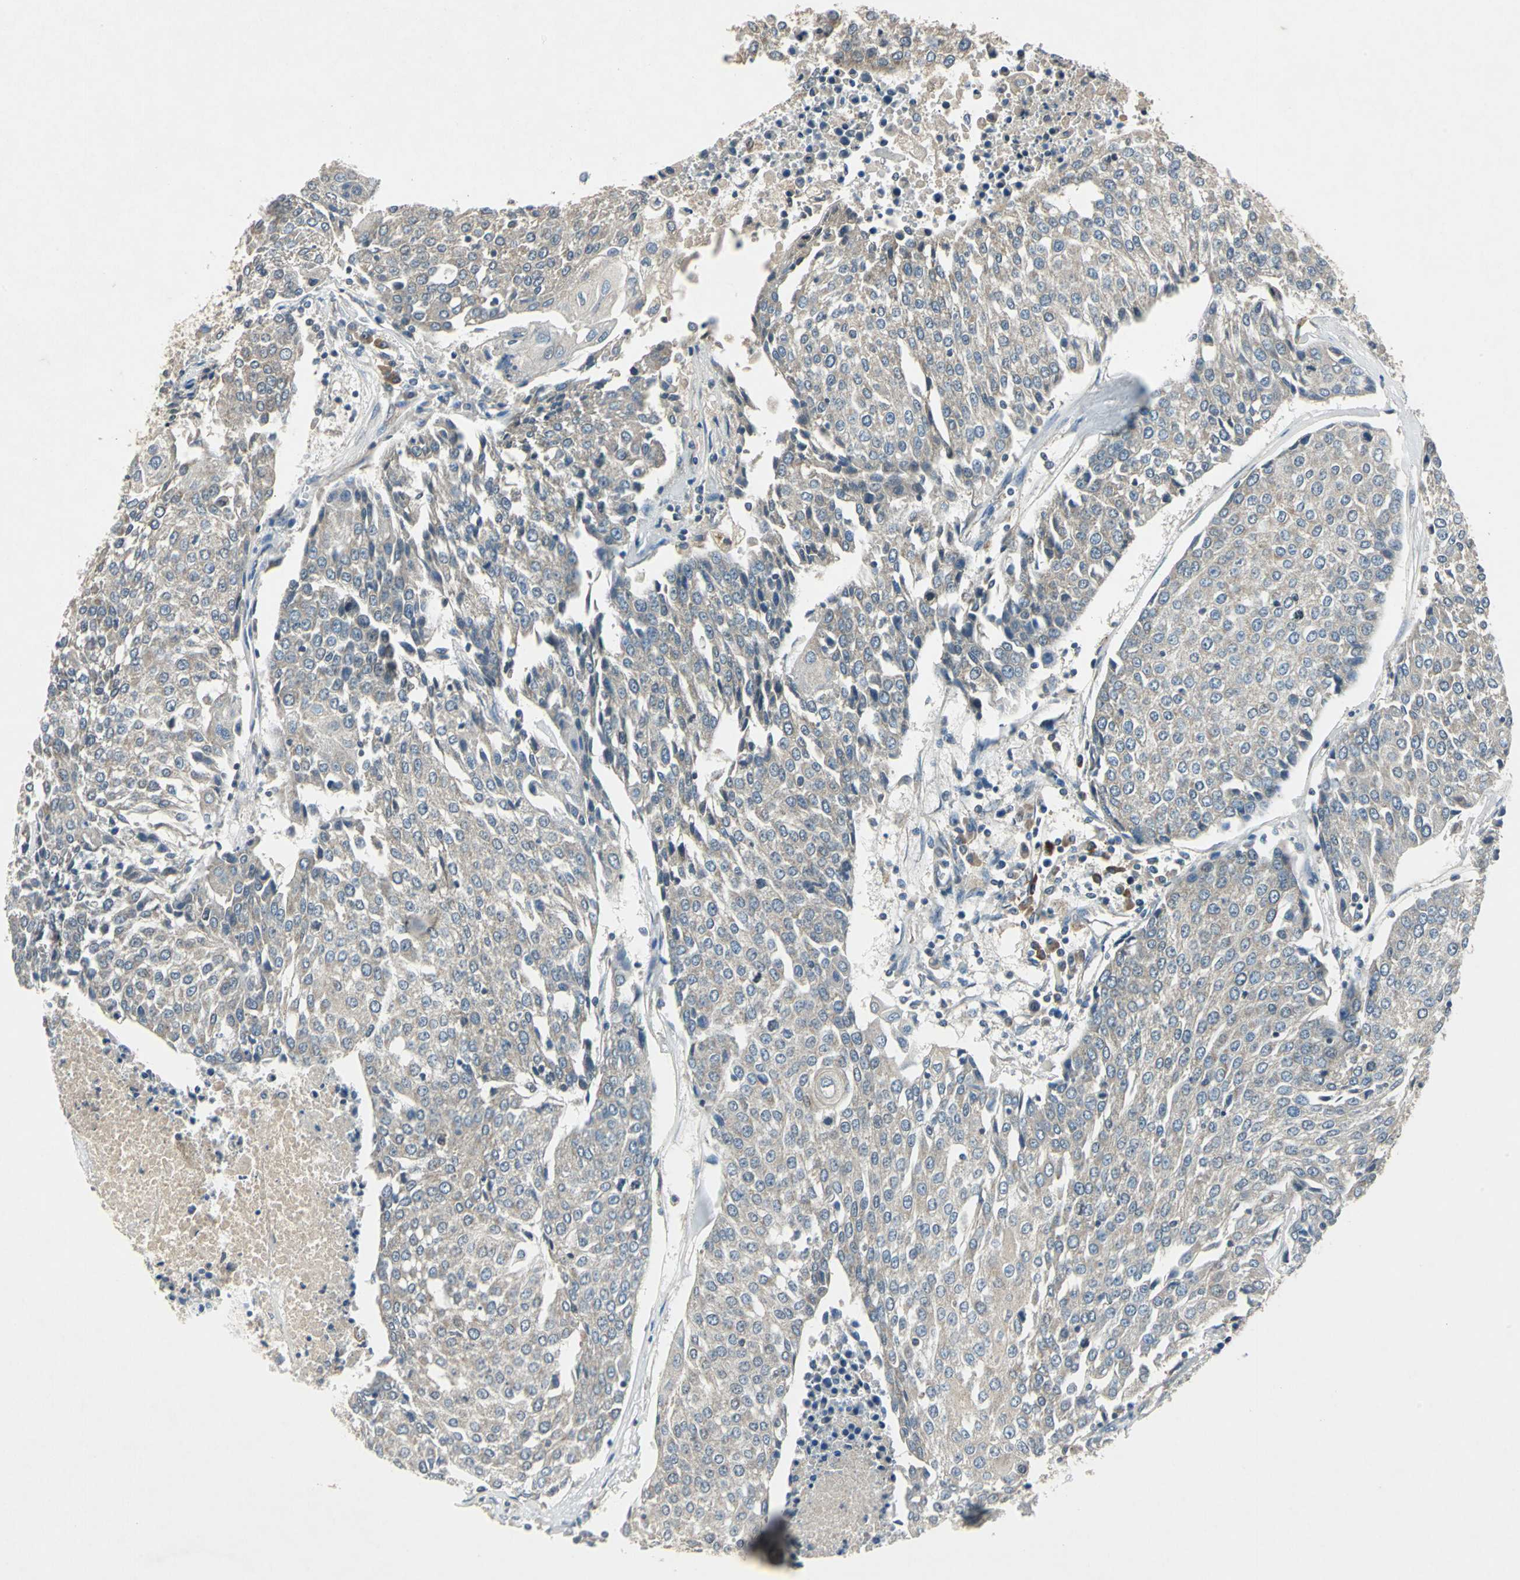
{"staining": {"intensity": "weak", "quantity": ">75%", "location": "cytoplasmic/membranous"}, "tissue": "urothelial cancer", "cell_type": "Tumor cells", "image_type": "cancer", "snomed": [{"axis": "morphology", "description": "Urothelial carcinoma, High grade"}, {"axis": "topography", "description": "Urinary bladder"}], "caption": "Urothelial cancer was stained to show a protein in brown. There is low levels of weak cytoplasmic/membranous staining in approximately >75% of tumor cells. The staining is performed using DAB brown chromogen to label protein expression. The nuclei are counter-stained blue using hematoxylin.", "gene": "SLC2A13", "patient": {"sex": "female", "age": 85}}